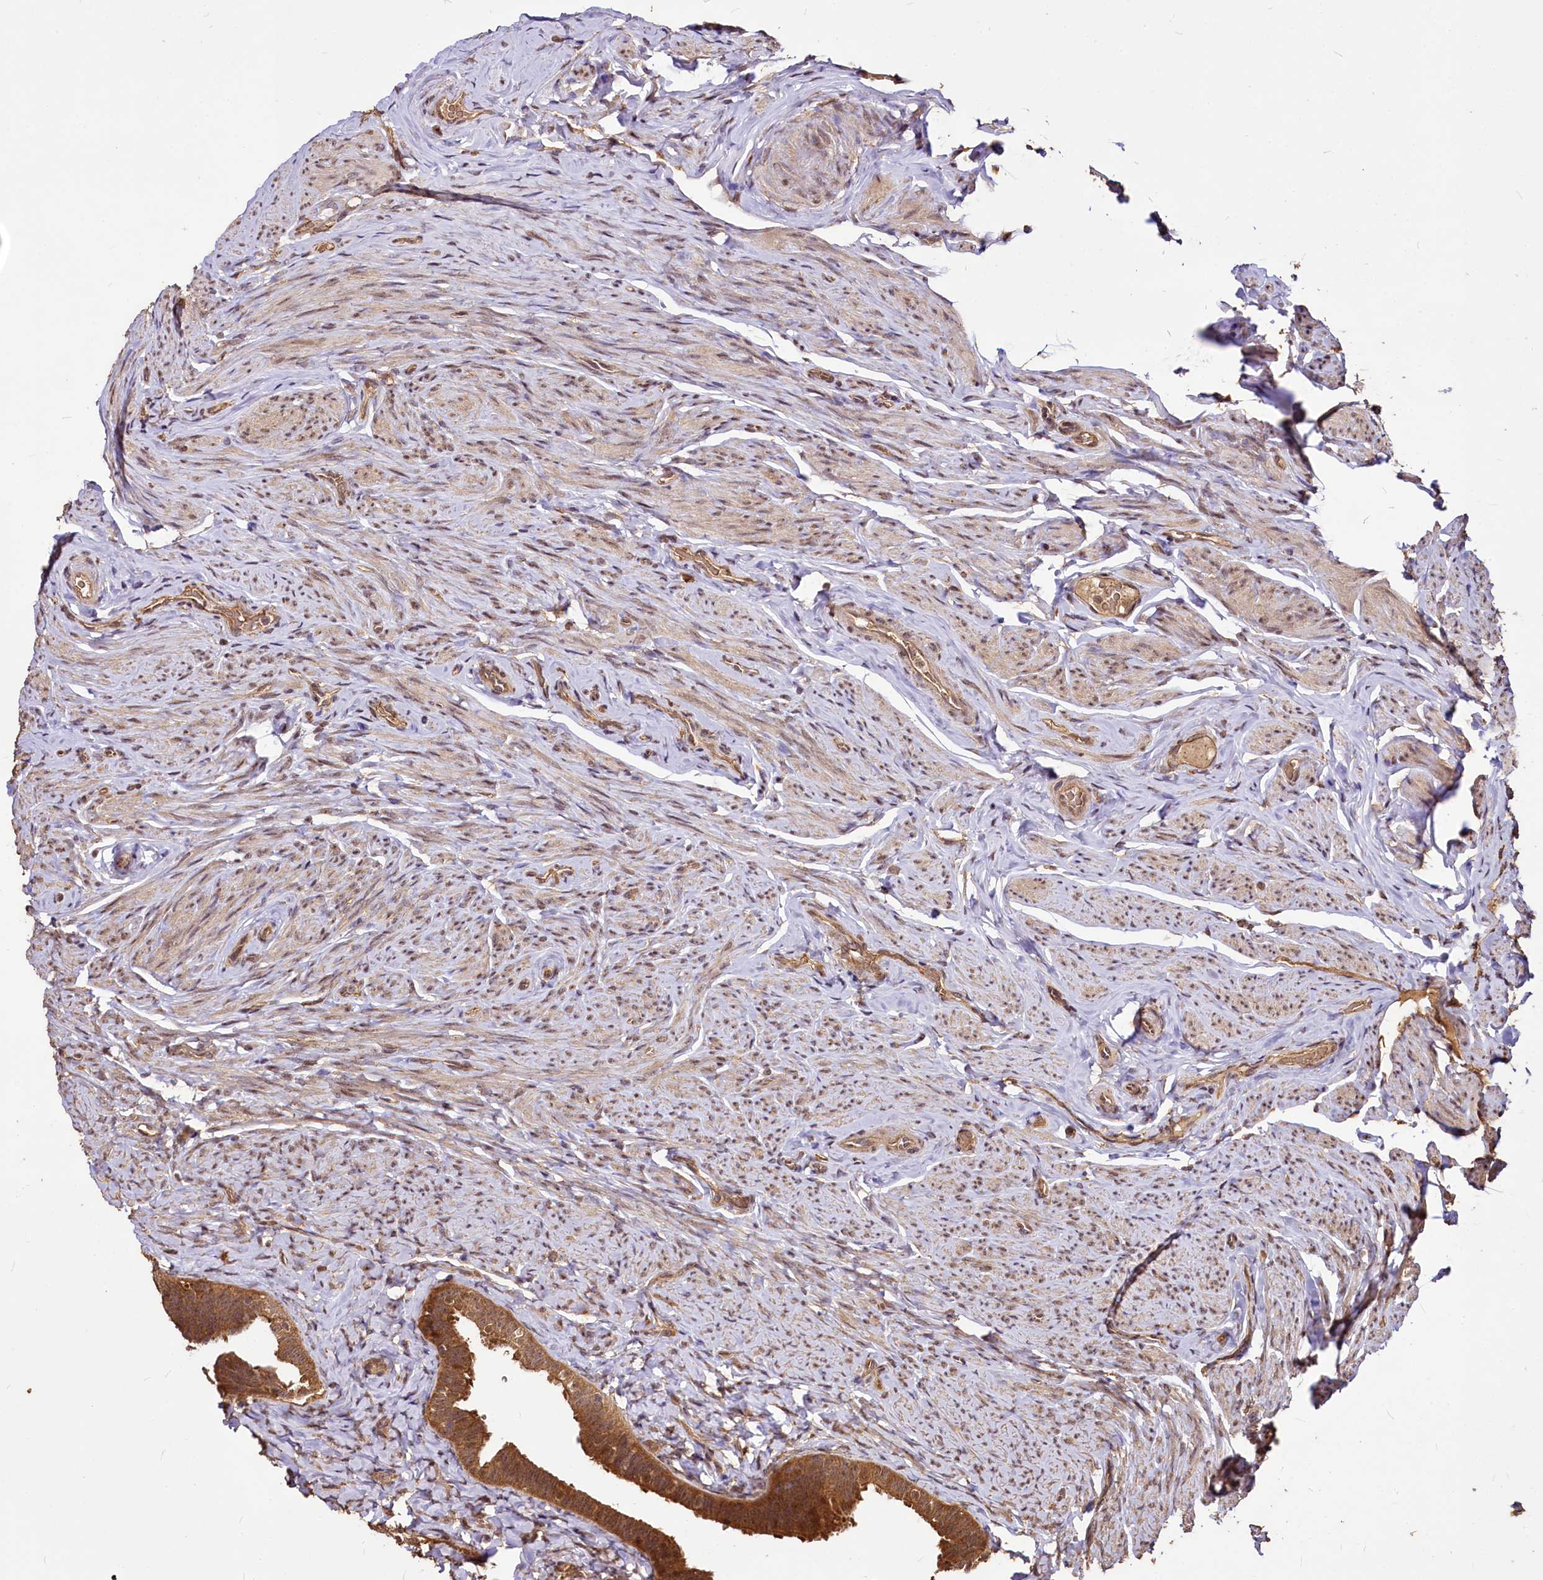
{"staining": {"intensity": "moderate", "quantity": ">75%", "location": "cytoplasmic/membranous"}, "tissue": "fallopian tube", "cell_type": "Glandular cells", "image_type": "normal", "snomed": [{"axis": "morphology", "description": "Normal tissue, NOS"}, {"axis": "topography", "description": "Fallopian tube"}], "caption": "IHC (DAB) staining of benign fallopian tube shows moderate cytoplasmic/membranous protein expression in approximately >75% of glandular cells.", "gene": "VPS51", "patient": {"sex": "female", "age": 39}}